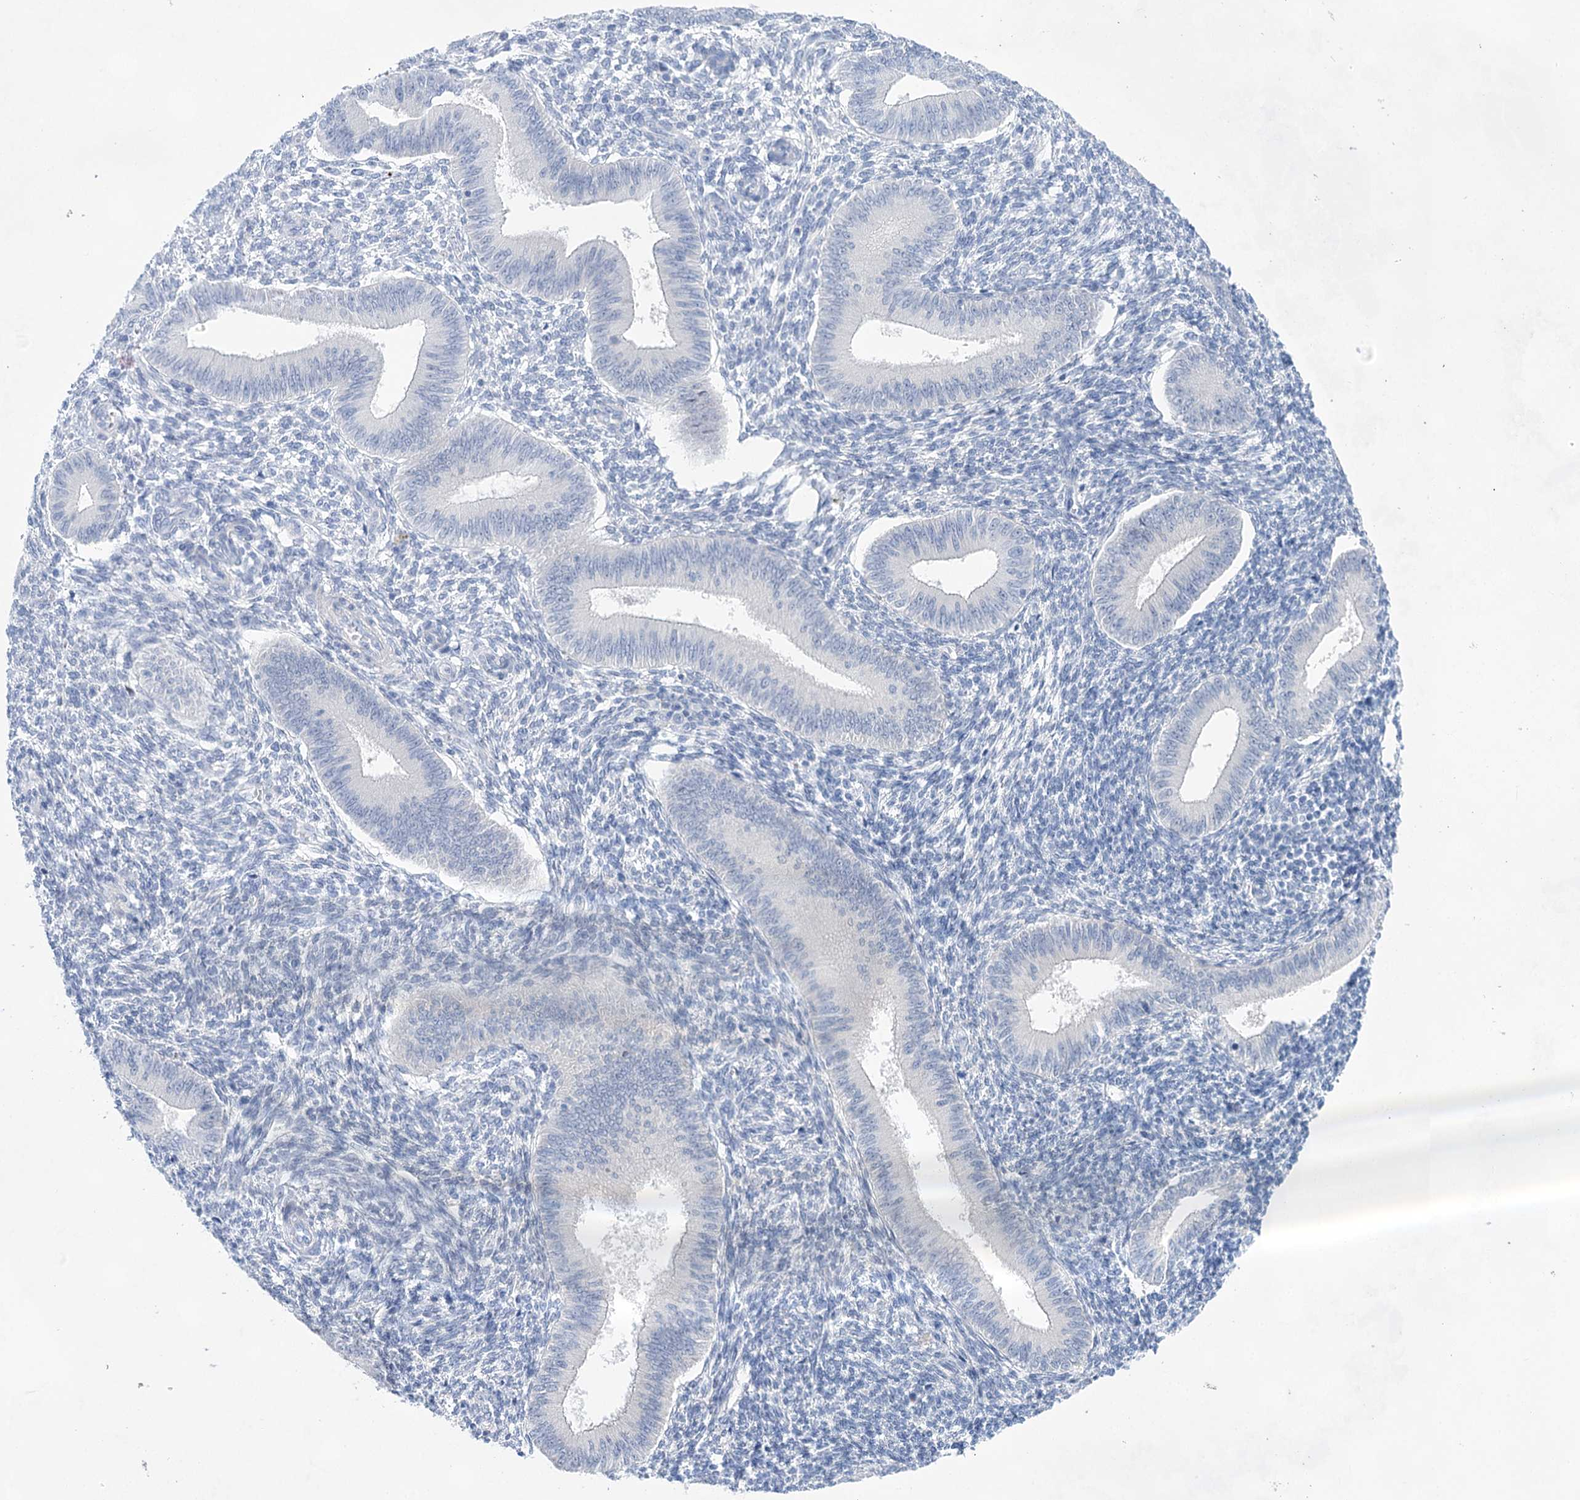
{"staining": {"intensity": "negative", "quantity": "none", "location": "none"}, "tissue": "endometrium", "cell_type": "Cells in endometrial stroma", "image_type": "normal", "snomed": [{"axis": "morphology", "description": "Normal tissue, NOS"}, {"axis": "topography", "description": "Uterus"}, {"axis": "topography", "description": "Endometrium"}], "caption": "Immunohistochemistry (IHC) photomicrograph of unremarkable endometrium: endometrium stained with DAB (3,3'-diaminobenzidine) exhibits no significant protein expression in cells in endometrial stroma.", "gene": "LALBA", "patient": {"sex": "female", "age": 48}}